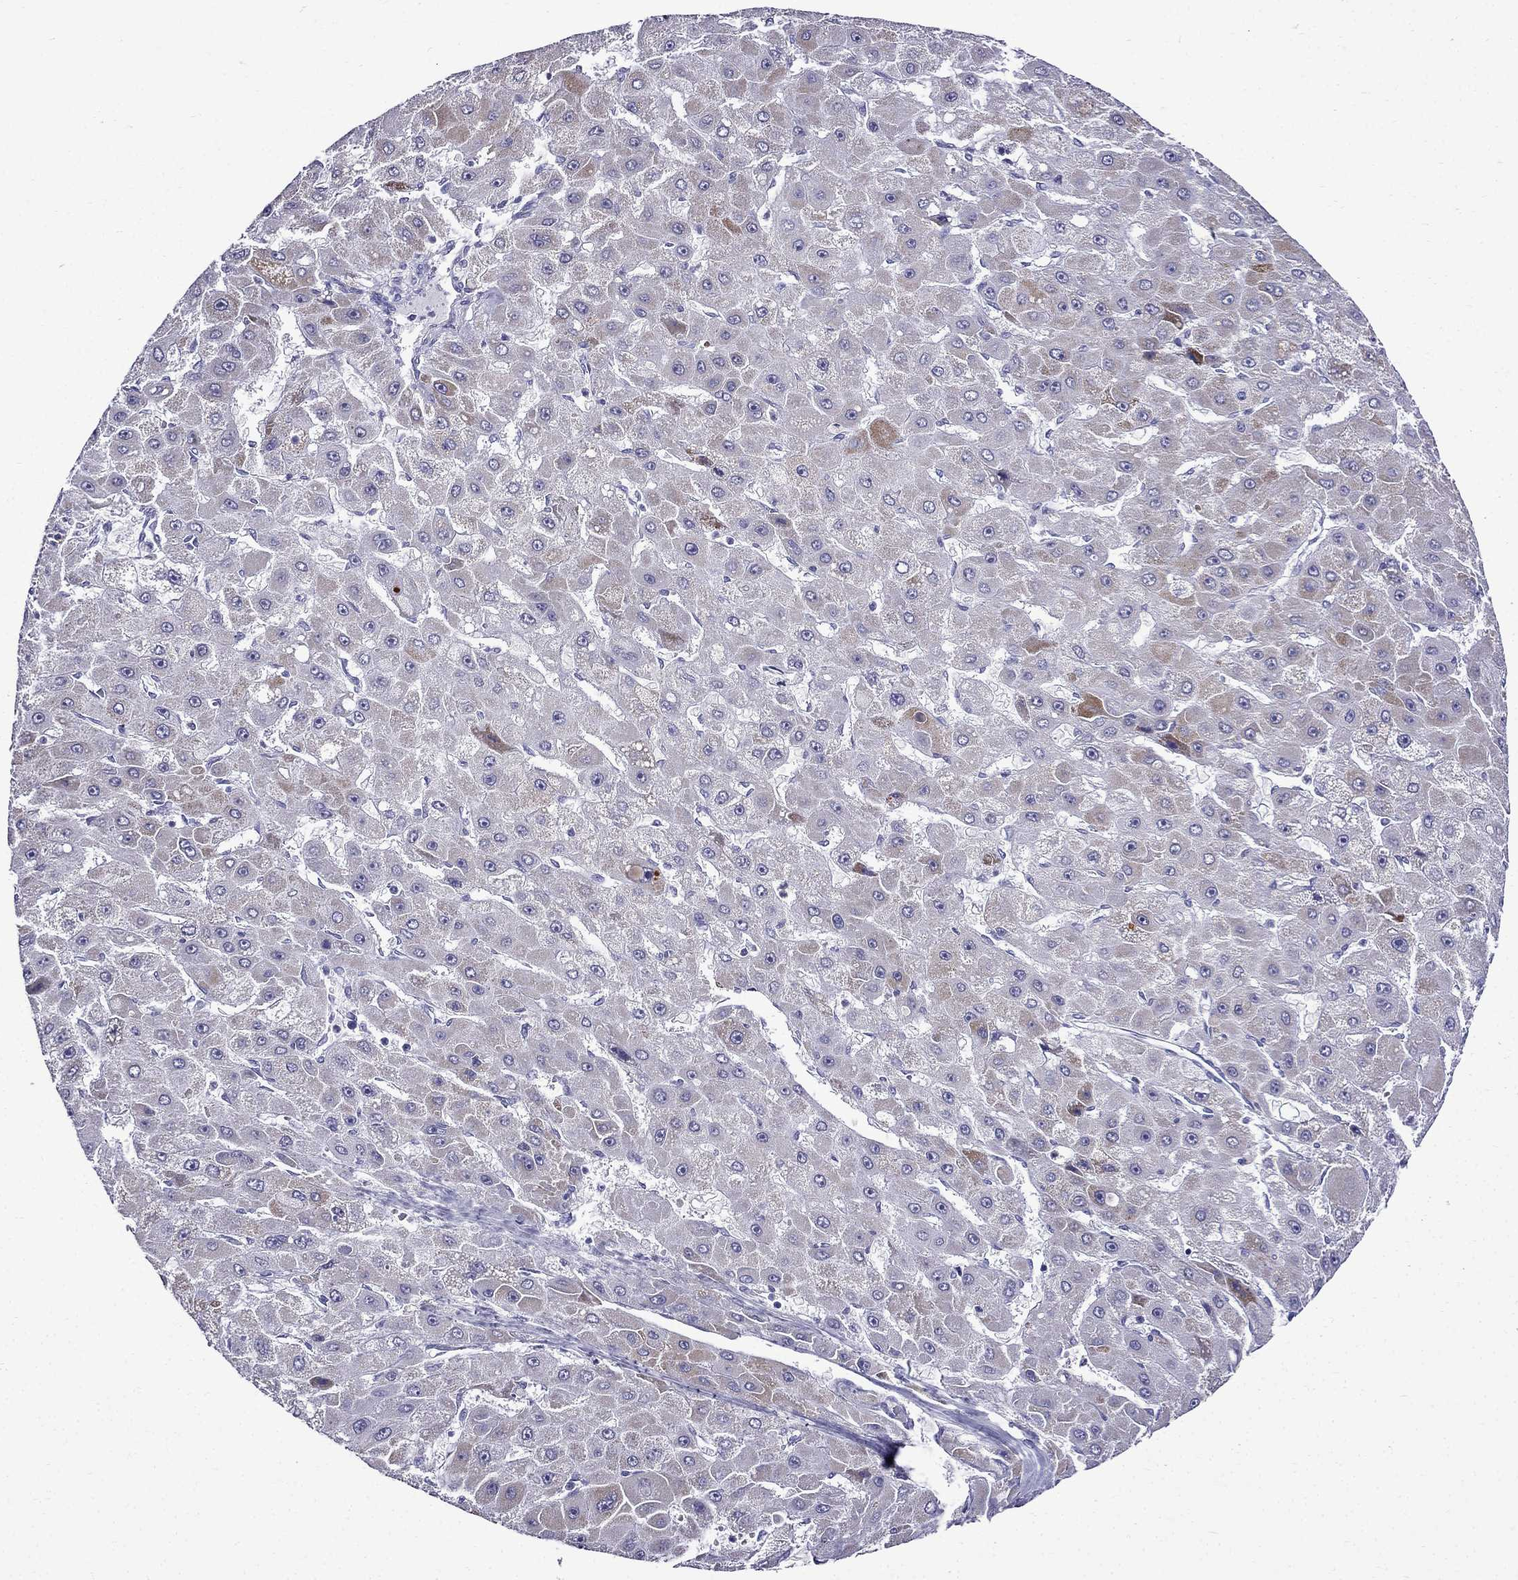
{"staining": {"intensity": "moderate", "quantity": "<25%", "location": "cytoplasmic/membranous"}, "tissue": "liver cancer", "cell_type": "Tumor cells", "image_type": "cancer", "snomed": [{"axis": "morphology", "description": "Carcinoma, Hepatocellular, NOS"}, {"axis": "topography", "description": "Liver"}], "caption": "DAB immunohistochemical staining of liver hepatocellular carcinoma reveals moderate cytoplasmic/membranous protein positivity in about <25% of tumor cells. The protein is stained brown, and the nuclei are stained in blue (DAB IHC with brightfield microscopy, high magnification).", "gene": "ERC2", "patient": {"sex": "female", "age": 25}}